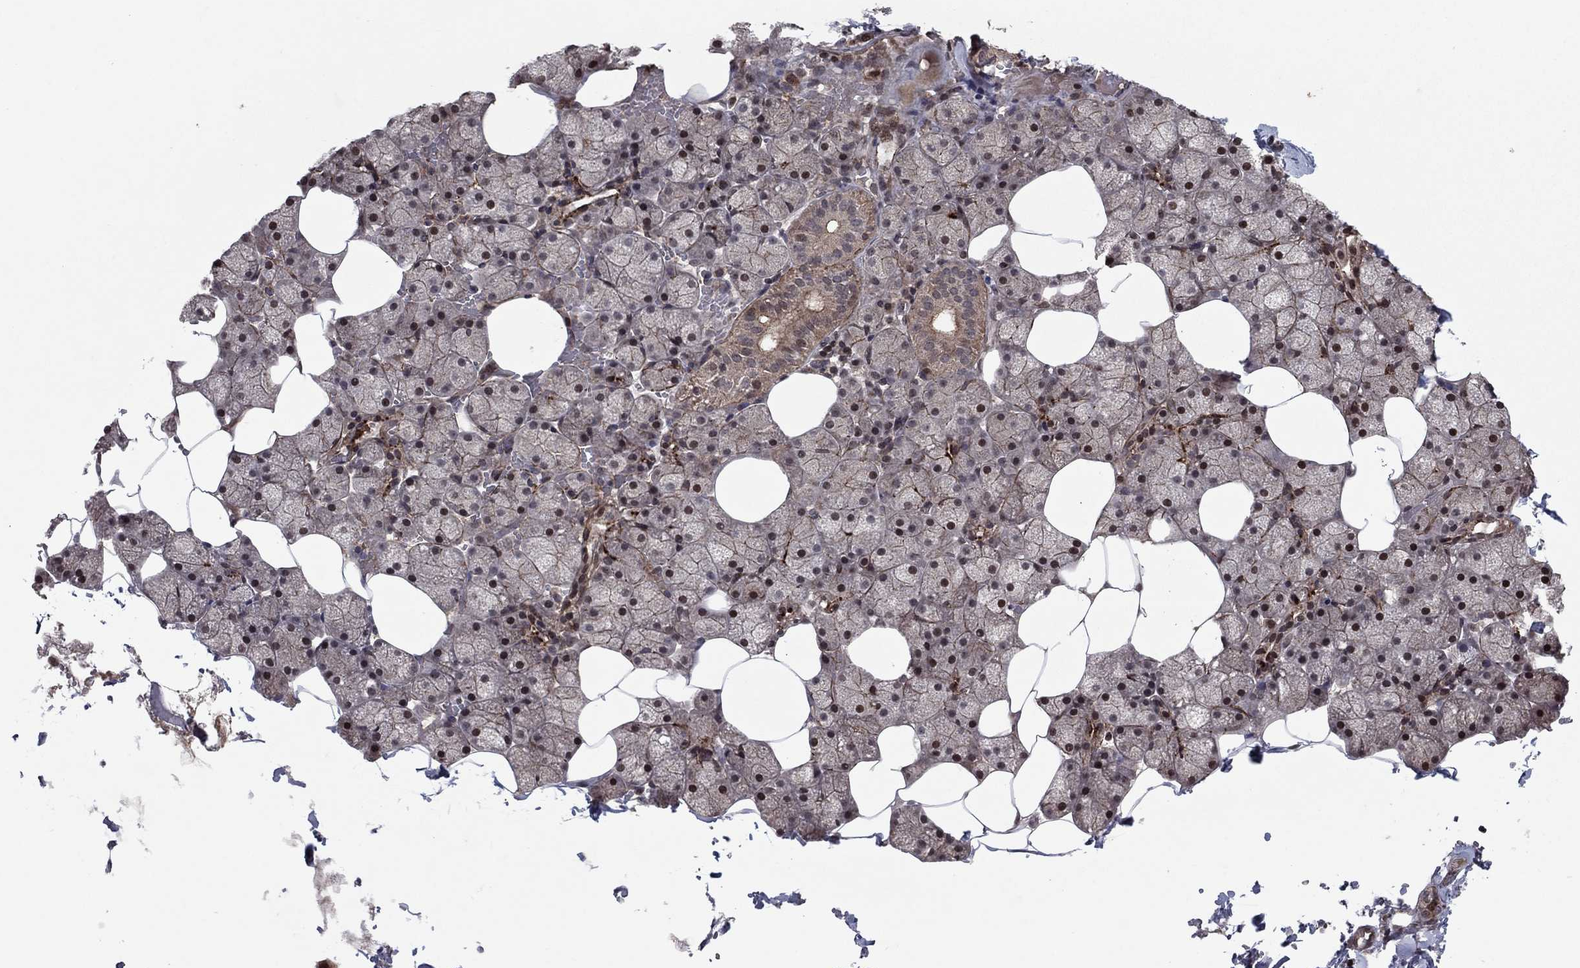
{"staining": {"intensity": "moderate", "quantity": "<25%", "location": "cytoplasmic/membranous"}, "tissue": "salivary gland", "cell_type": "Glandular cells", "image_type": "normal", "snomed": [{"axis": "morphology", "description": "Normal tissue, NOS"}, {"axis": "topography", "description": "Salivary gland"}], "caption": "Immunohistochemistry (IHC) of normal salivary gland reveals low levels of moderate cytoplasmic/membranous staining in about <25% of glandular cells. (DAB = brown stain, brightfield microscopy at high magnification).", "gene": "SORBS1", "patient": {"sex": "male", "age": 38}}